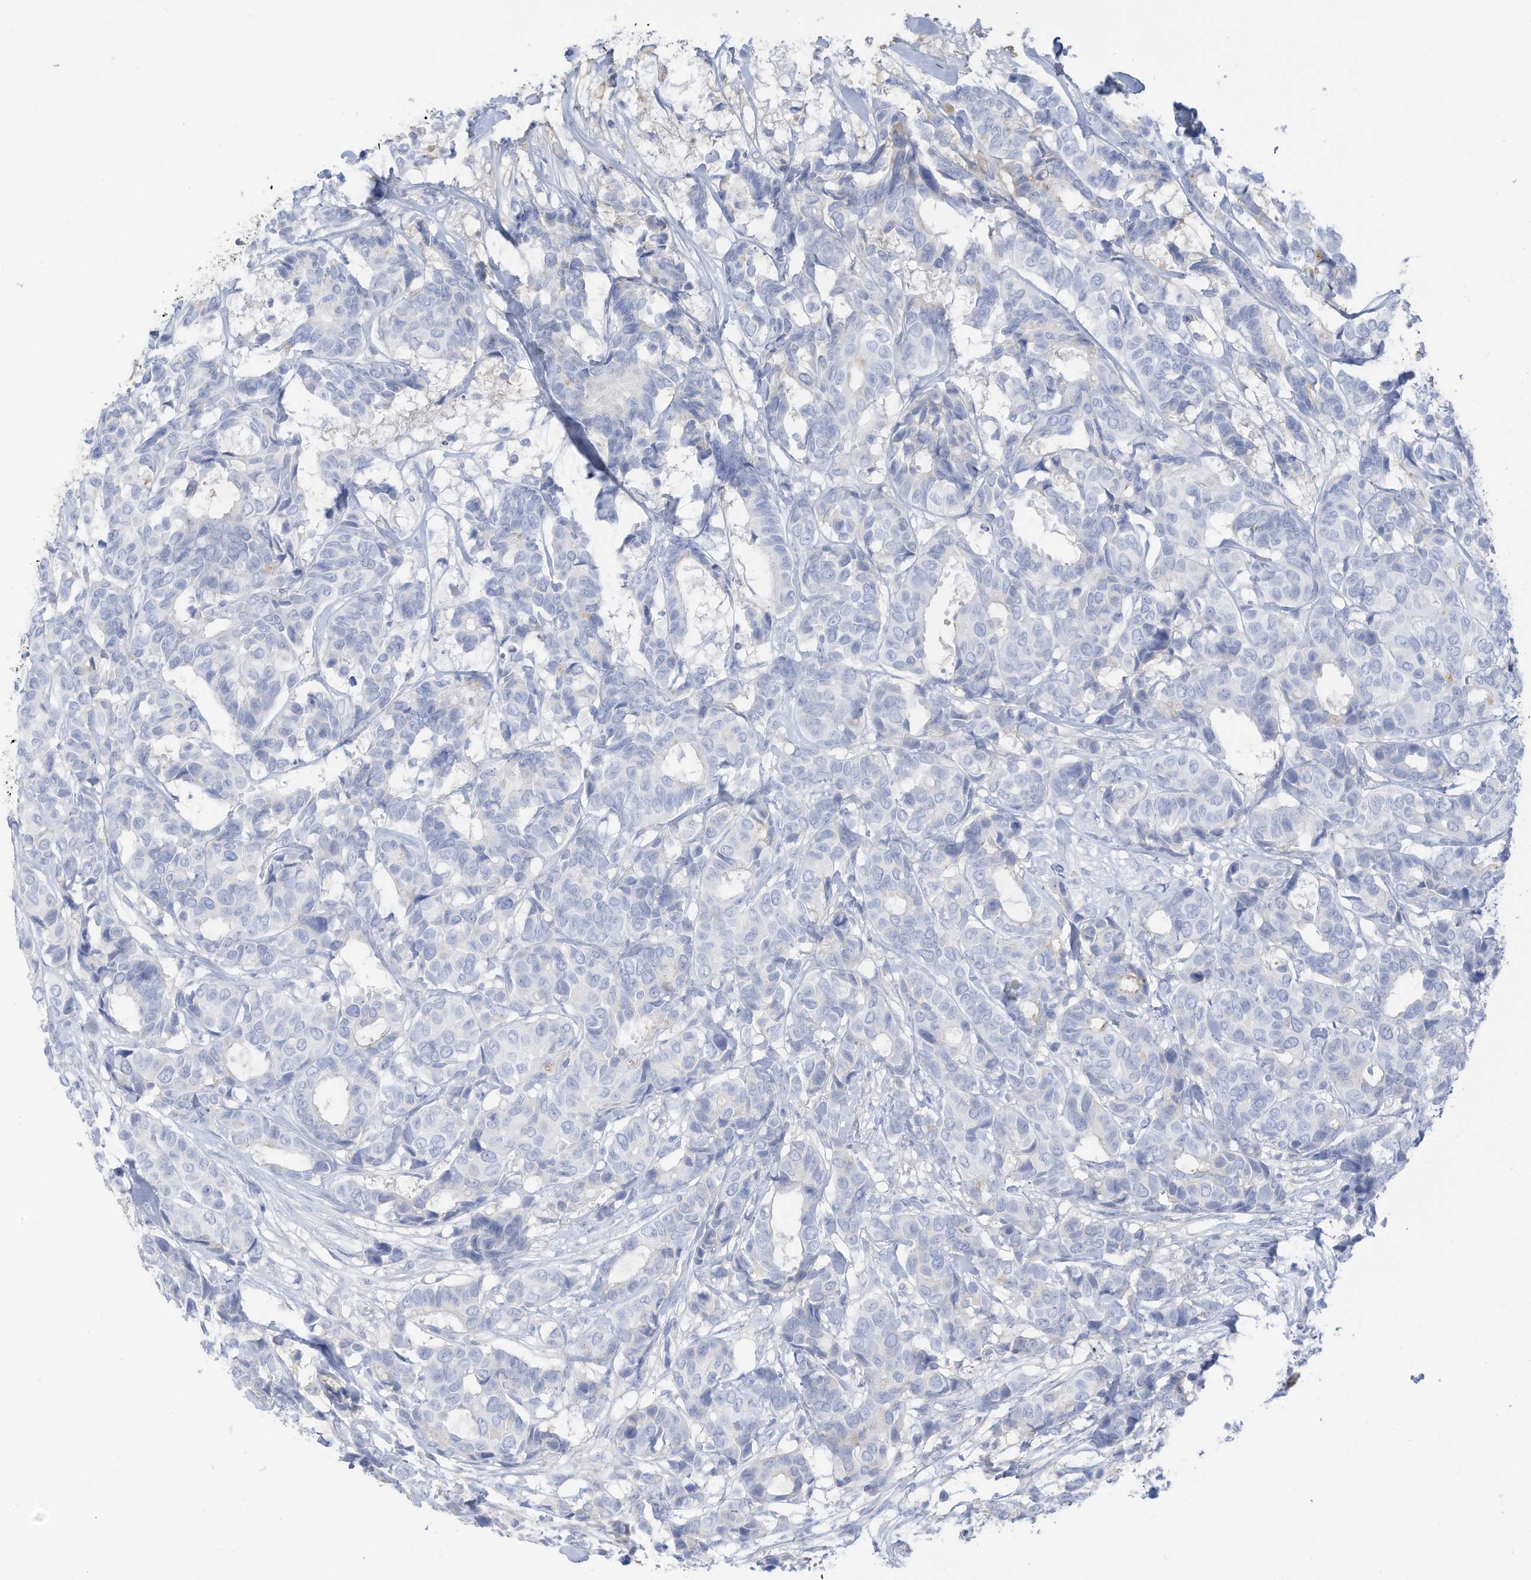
{"staining": {"intensity": "negative", "quantity": "none", "location": "none"}, "tissue": "breast cancer", "cell_type": "Tumor cells", "image_type": "cancer", "snomed": [{"axis": "morphology", "description": "Duct carcinoma"}, {"axis": "topography", "description": "Breast"}], "caption": "The IHC image has no significant positivity in tumor cells of breast invasive ductal carcinoma tissue.", "gene": "HSD17B13", "patient": {"sex": "female", "age": 87}}